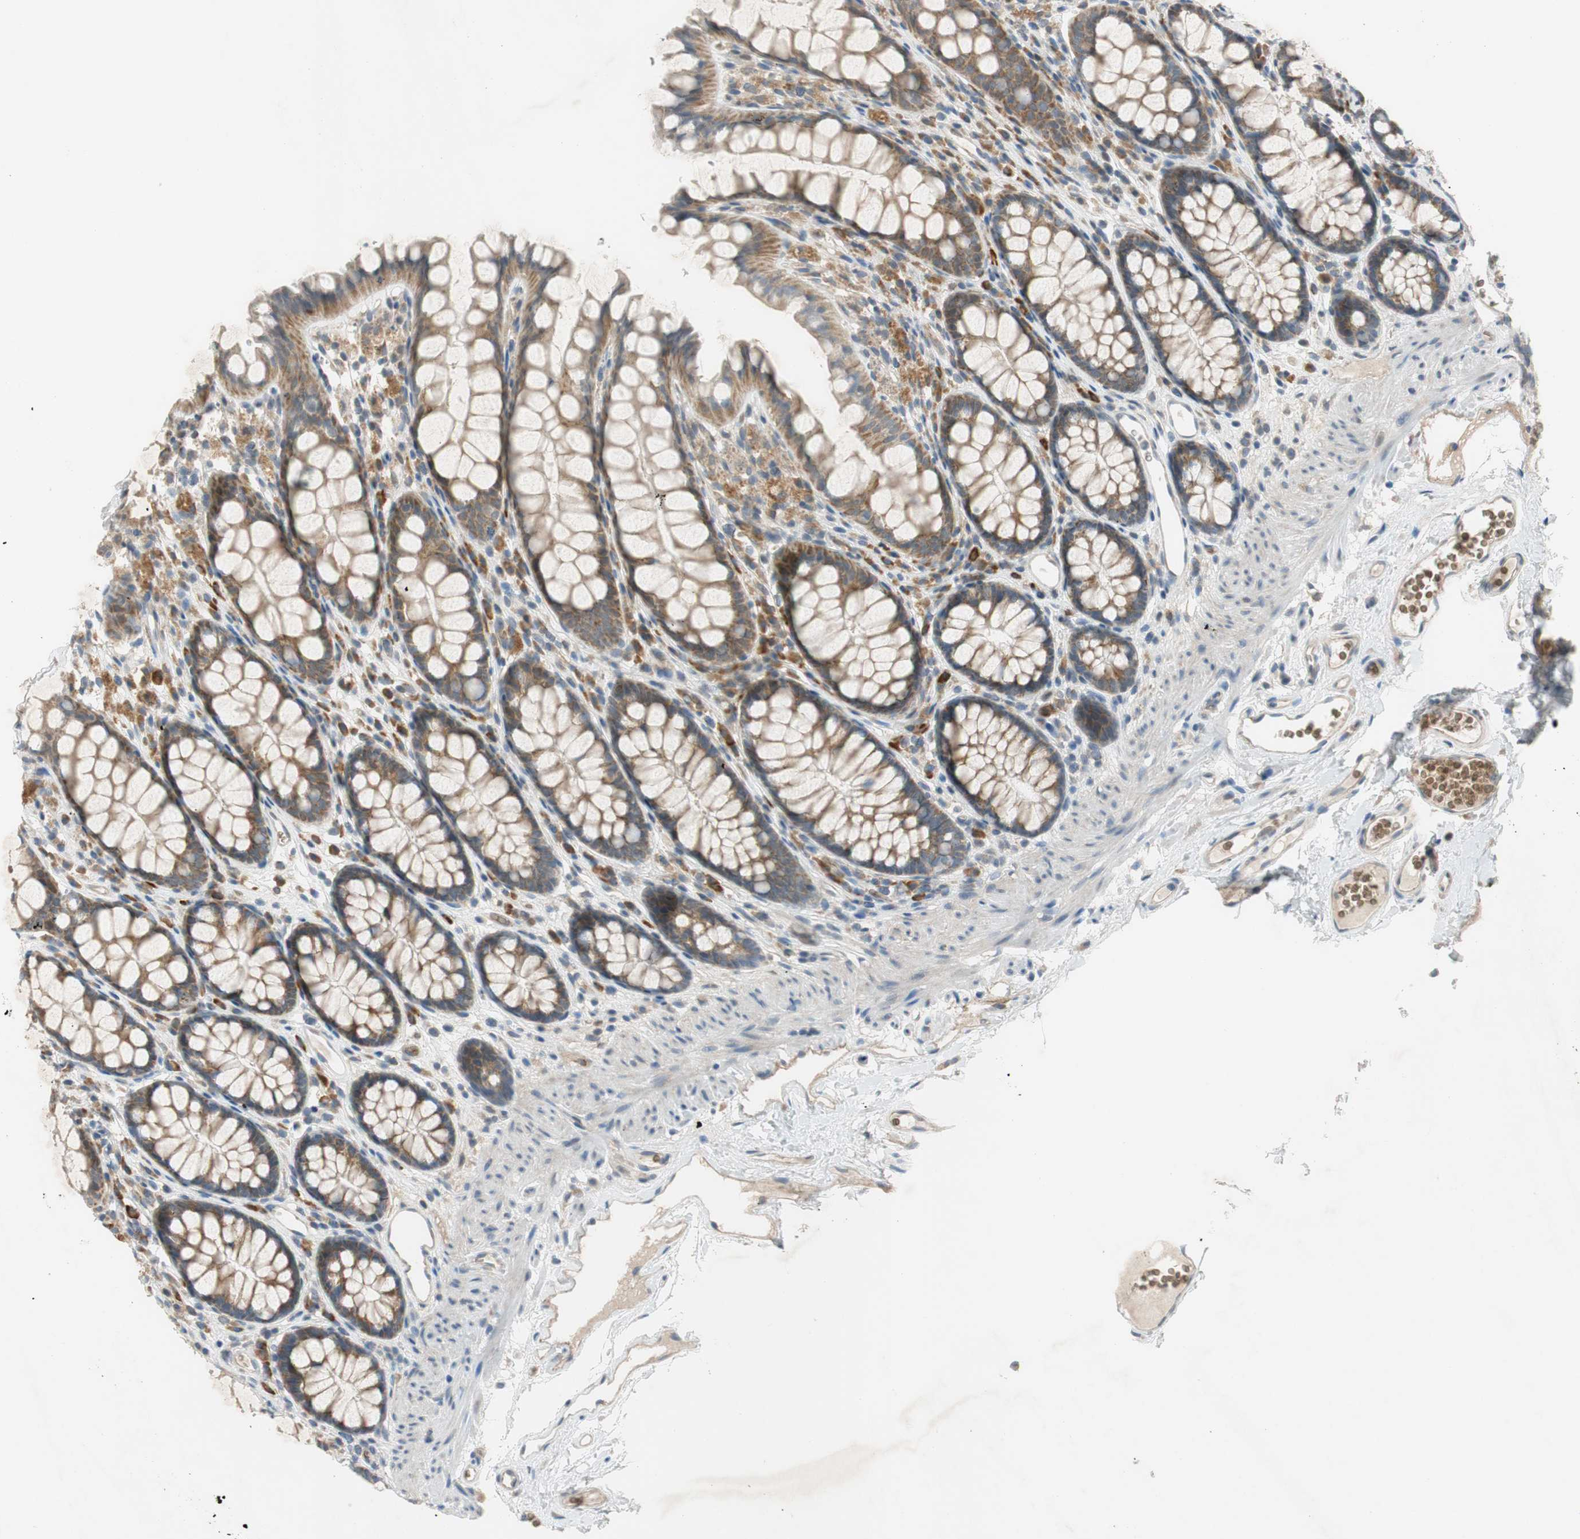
{"staining": {"intensity": "weak", "quantity": ">75%", "location": "cytoplasmic/membranous"}, "tissue": "colon", "cell_type": "Endothelial cells", "image_type": "normal", "snomed": [{"axis": "morphology", "description": "Normal tissue, NOS"}, {"axis": "topography", "description": "Colon"}], "caption": "Immunohistochemistry (IHC) of benign colon displays low levels of weak cytoplasmic/membranous expression in approximately >75% of endothelial cells. The protein of interest is stained brown, and the nuclei are stained in blue (DAB (3,3'-diaminobenzidine) IHC with brightfield microscopy, high magnification).", "gene": "GYPC", "patient": {"sex": "female", "age": 55}}